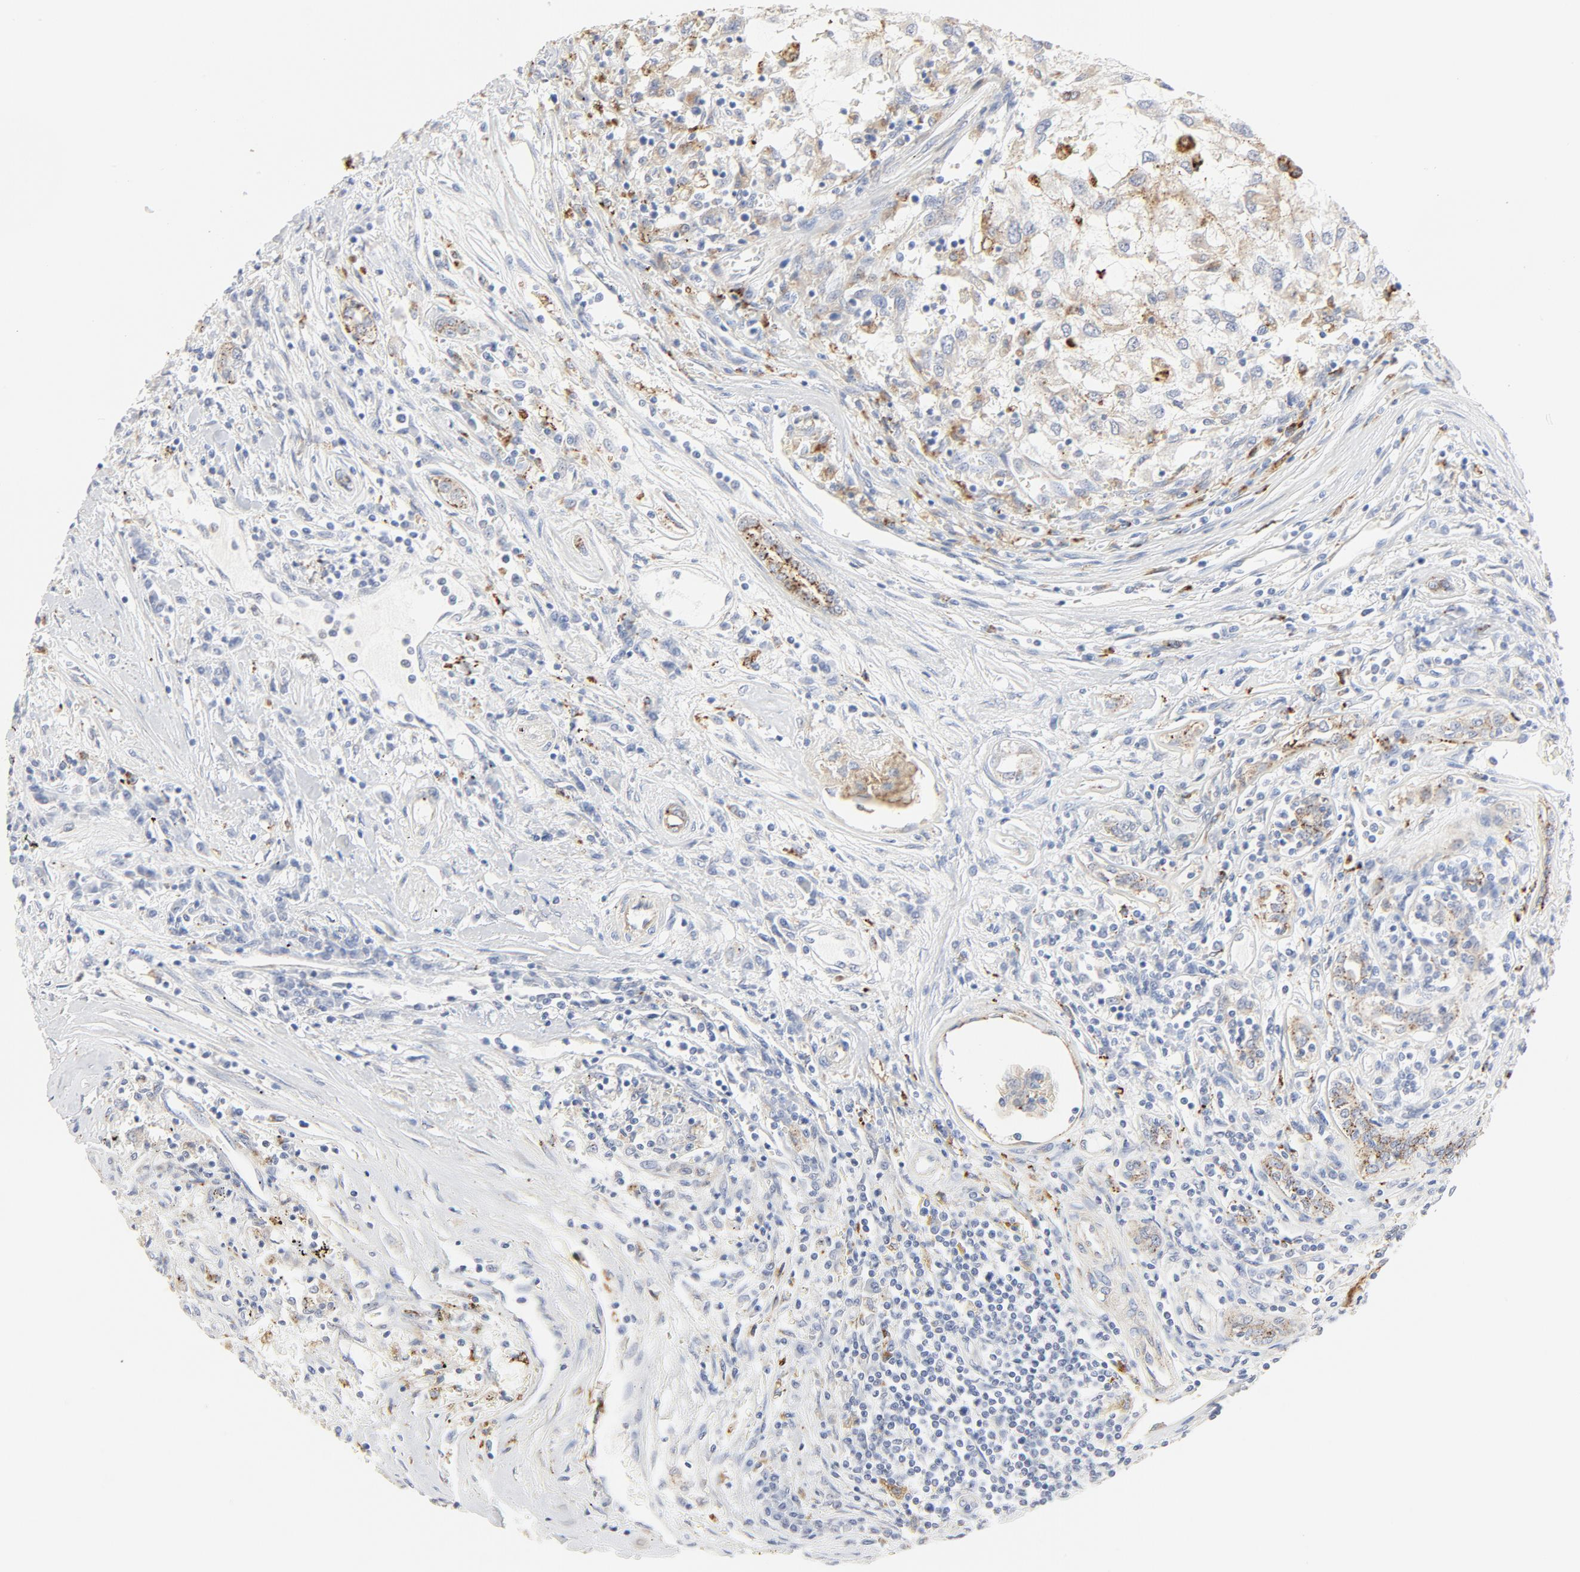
{"staining": {"intensity": "moderate", "quantity": "25%-75%", "location": "cytoplasmic/membranous"}, "tissue": "renal cancer", "cell_type": "Tumor cells", "image_type": "cancer", "snomed": [{"axis": "morphology", "description": "Normal tissue, NOS"}, {"axis": "morphology", "description": "Adenocarcinoma, NOS"}, {"axis": "topography", "description": "Kidney"}], "caption": "Brown immunohistochemical staining in renal adenocarcinoma reveals moderate cytoplasmic/membranous expression in about 25%-75% of tumor cells.", "gene": "MAGEB17", "patient": {"sex": "male", "age": 71}}